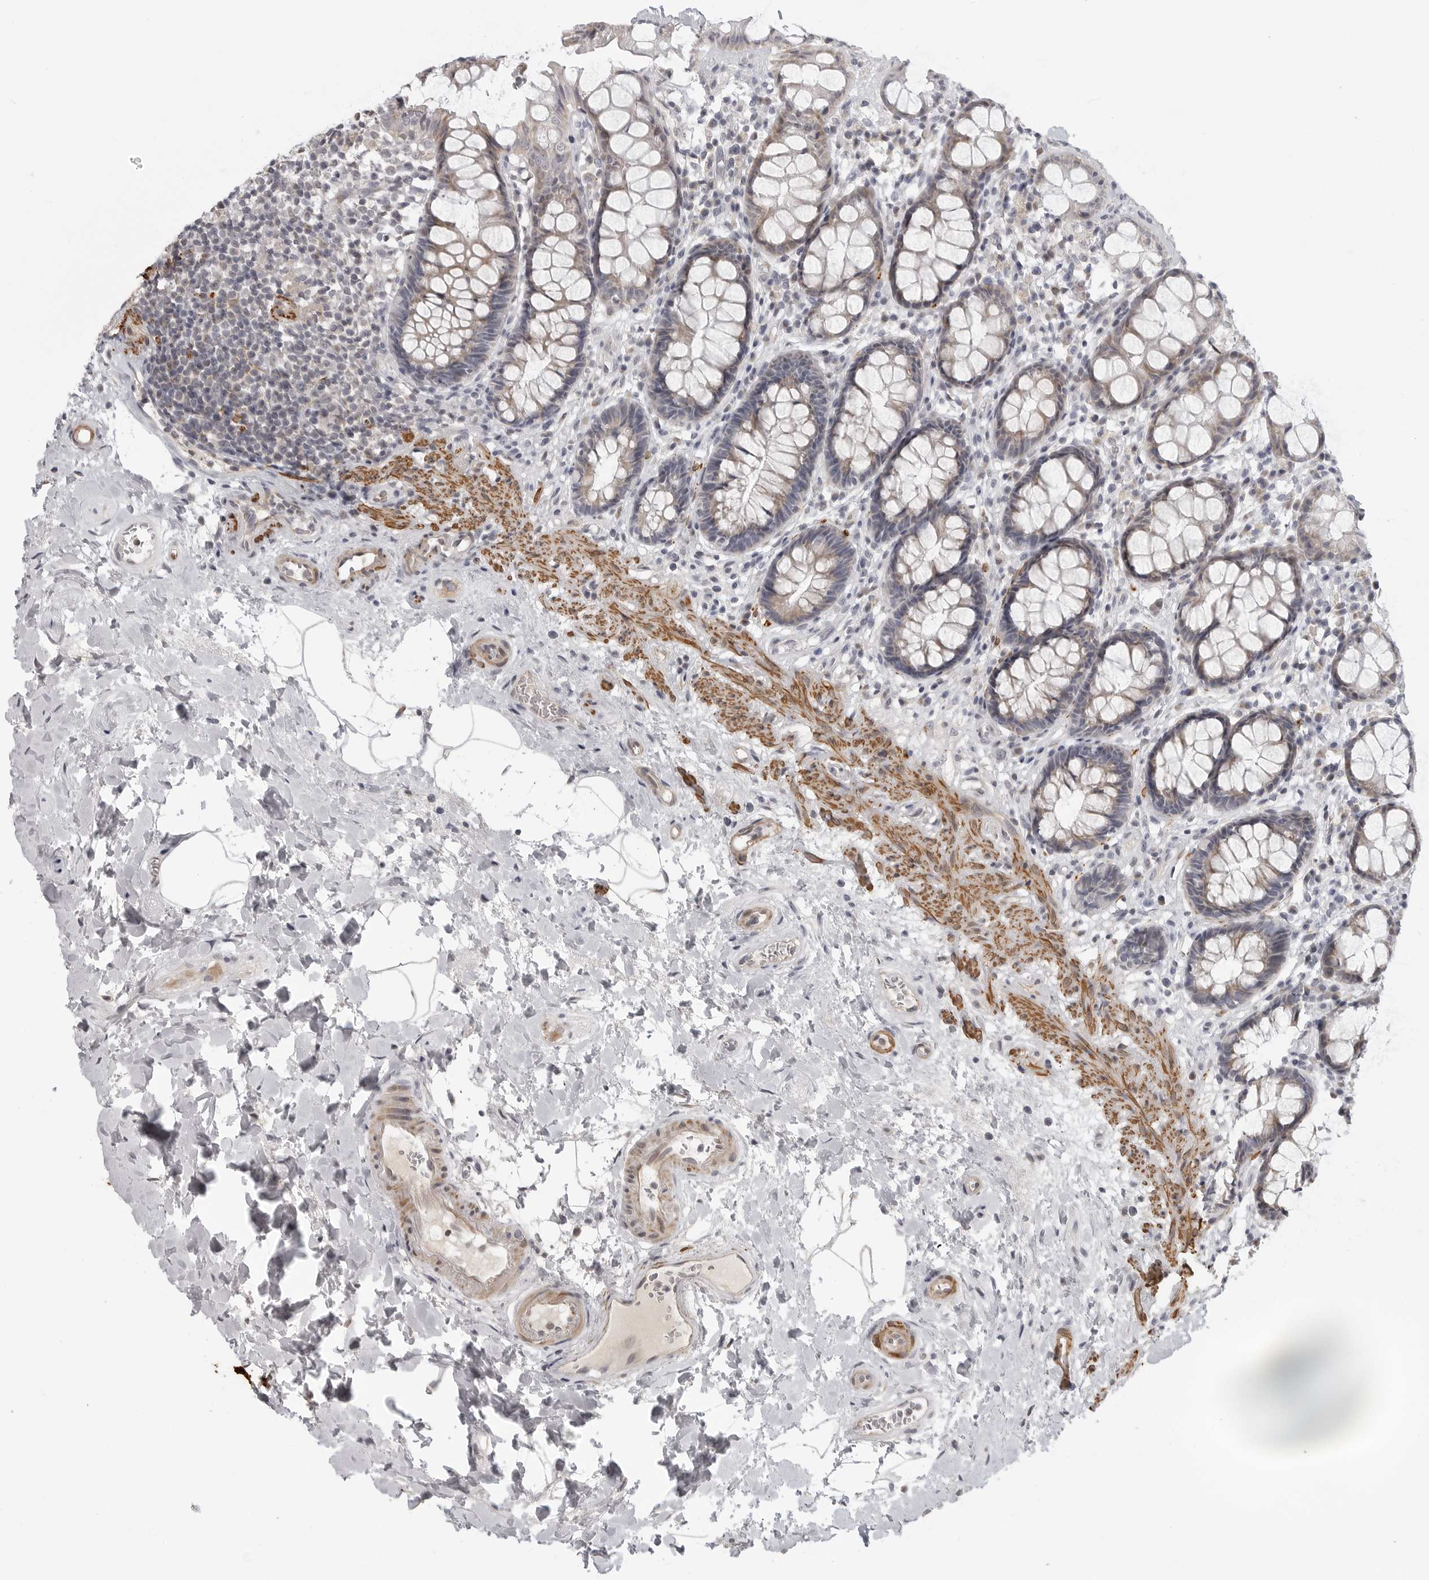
{"staining": {"intensity": "weak", "quantity": ">75%", "location": "cytoplasmic/membranous"}, "tissue": "rectum", "cell_type": "Glandular cells", "image_type": "normal", "snomed": [{"axis": "morphology", "description": "Normal tissue, NOS"}, {"axis": "topography", "description": "Rectum"}], "caption": "Approximately >75% of glandular cells in benign human rectum show weak cytoplasmic/membranous protein staining as visualized by brown immunohistochemical staining.", "gene": "MAP7D1", "patient": {"sex": "male", "age": 64}}